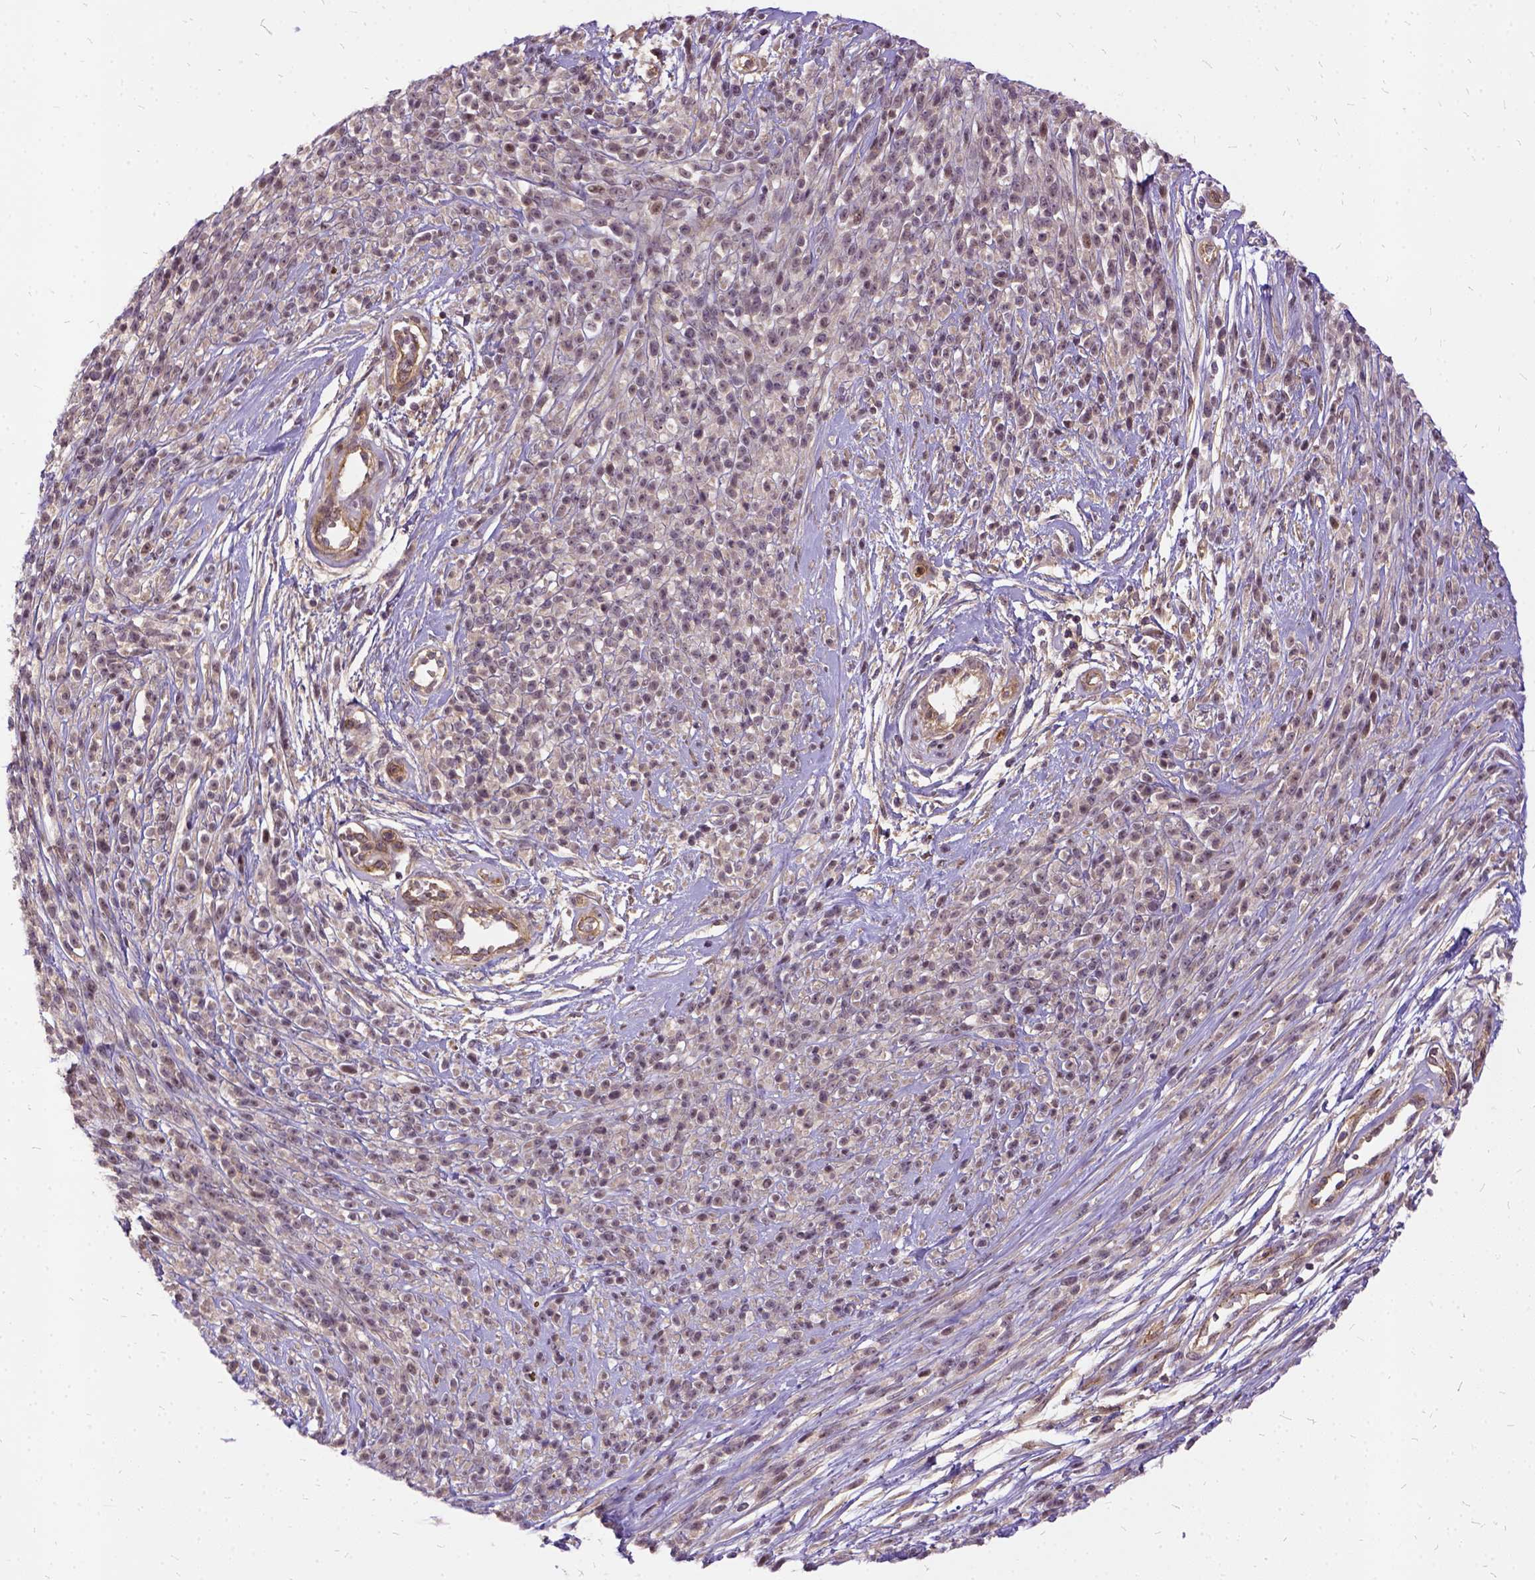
{"staining": {"intensity": "moderate", "quantity": "<25%", "location": "nuclear"}, "tissue": "melanoma", "cell_type": "Tumor cells", "image_type": "cancer", "snomed": [{"axis": "morphology", "description": "Malignant melanoma, NOS"}, {"axis": "topography", "description": "Skin"}, {"axis": "topography", "description": "Skin of trunk"}], "caption": "Malignant melanoma stained with a protein marker shows moderate staining in tumor cells.", "gene": "ILRUN", "patient": {"sex": "male", "age": 74}}